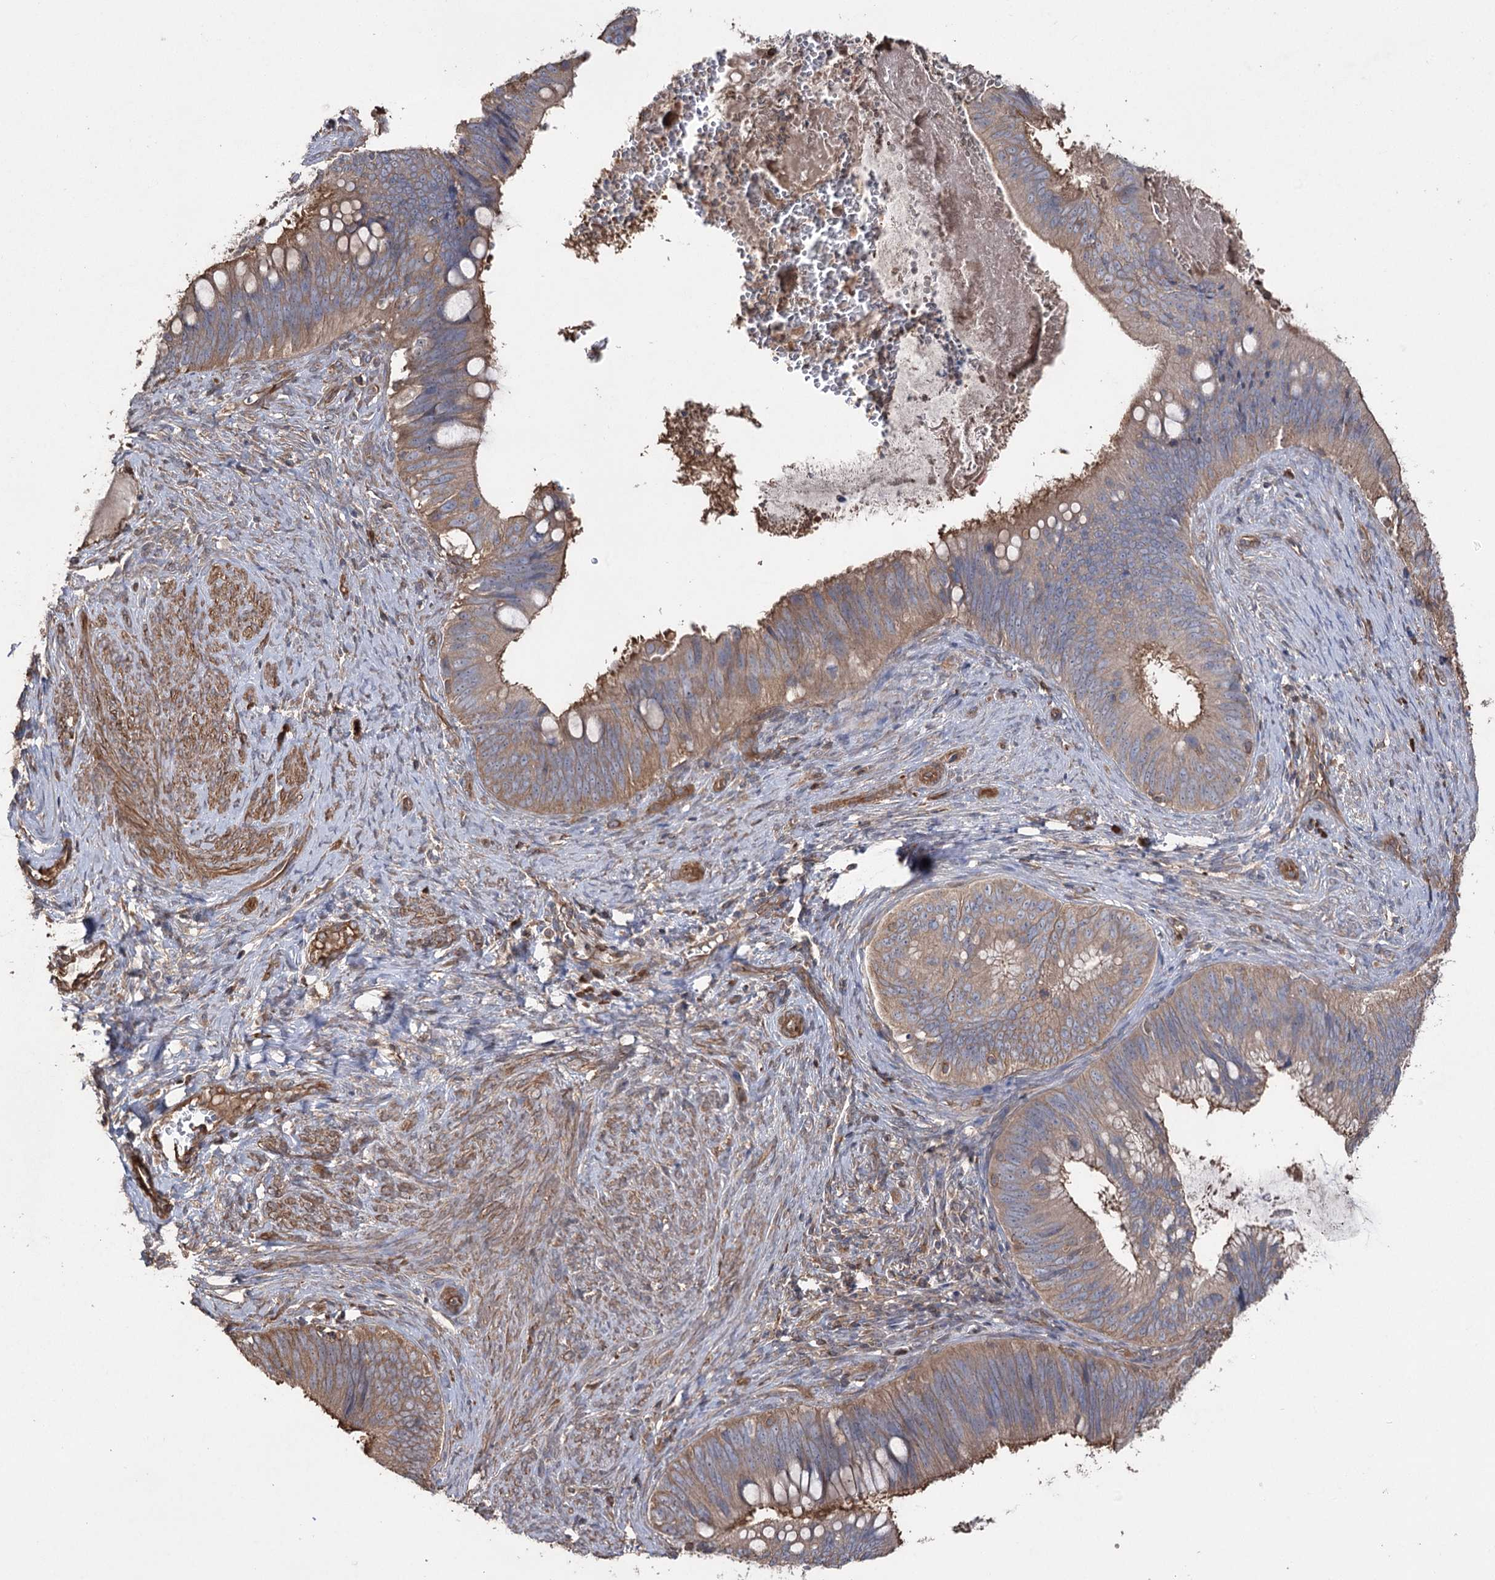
{"staining": {"intensity": "moderate", "quantity": ">75%", "location": "cytoplasmic/membranous"}, "tissue": "cervical cancer", "cell_type": "Tumor cells", "image_type": "cancer", "snomed": [{"axis": "morphology", "description": "Adenocarcinoma, NOS"}, {"axis": "topography", "description": "Cervix"}], "caption": "Cervical cancer (adenocarcinoma) stained with a protein marker exhibits moderate staining in tumor cells.", "gene": "LARS2", "patient": {"sex": "female", "age": 42}}